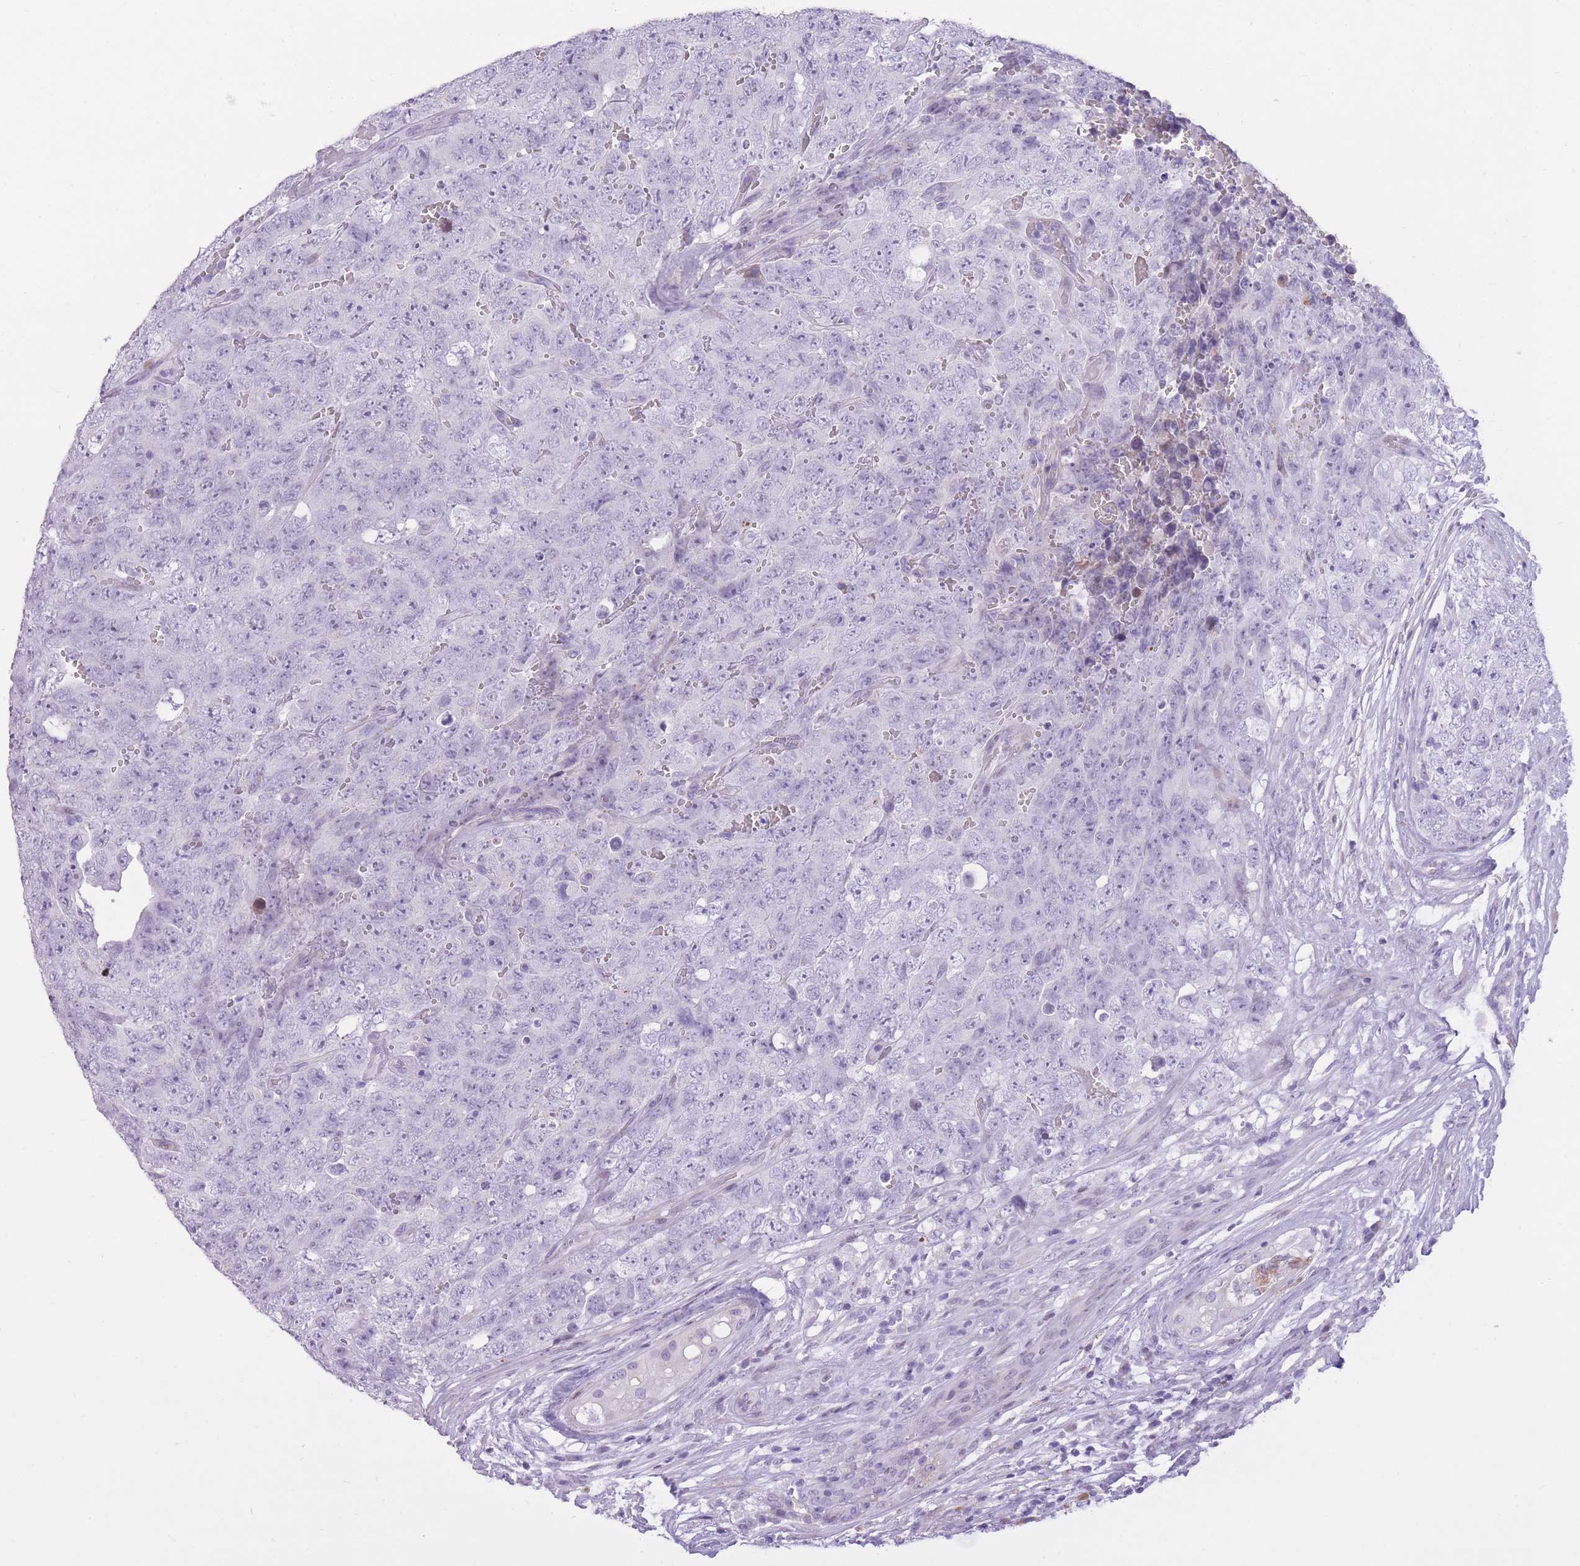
{"staining": {"intensity": "negative", "quantity": "none", "location": "none"}, "tissue": "testis cancer", "cell_type": "Tumor cells", "image_type": "cancer", "snomed": [{"axis": "morphology", "description": "Seminoma, NOS"}, {"axis": "morphology", "description": "Teratoma, malignant, NOS"}, {"axis": "topography", "description": "Testis"}], "caption": "There is no significant staining in tumor cells of testis teratoma (malignant).", "gene": "WDR70", "patient": {"sex": "male", "age": 34}}